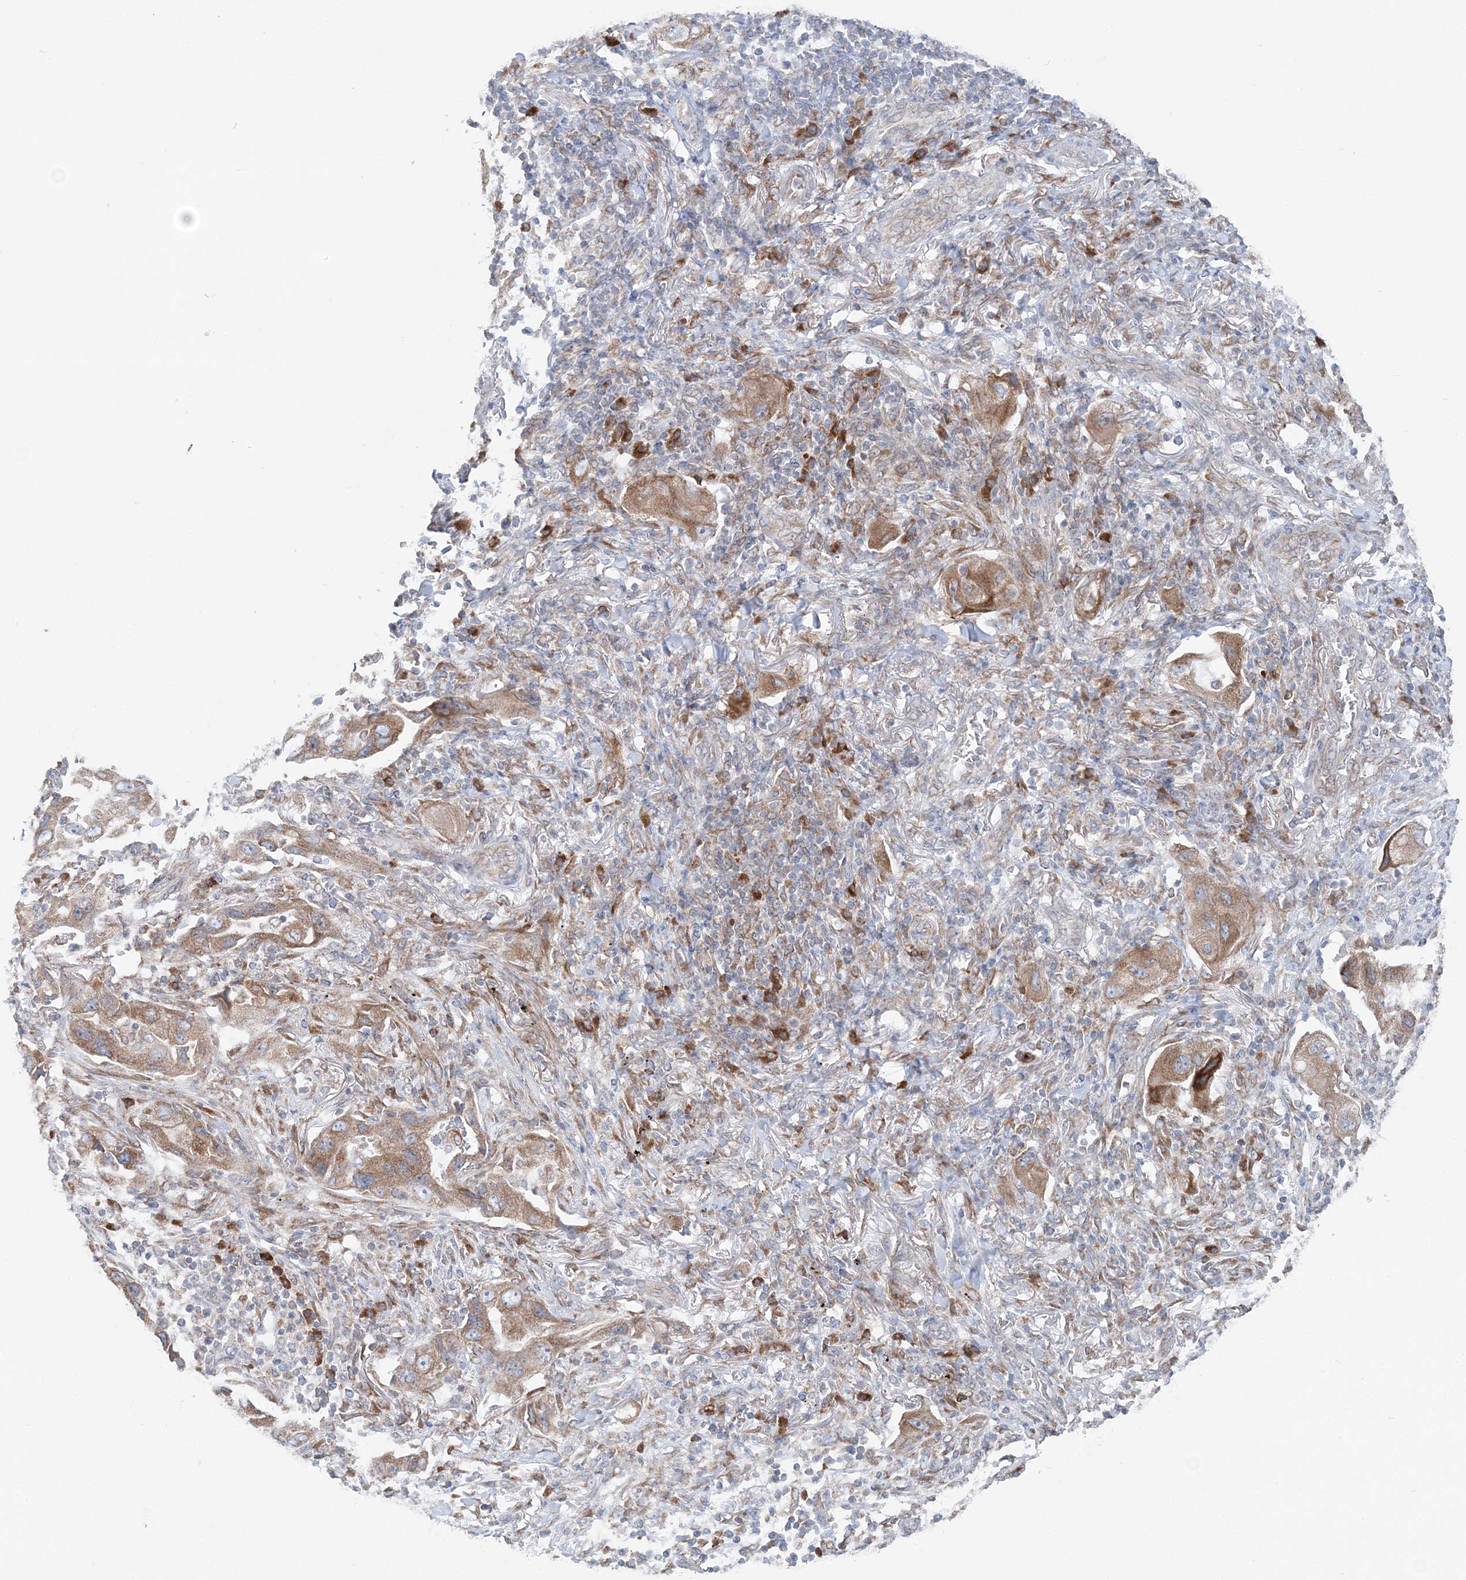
{"staining": {"intensity": "moderate", "quantity": ">75%", "location": "cytoplasmic/membranous"}, "tissue": "lung cancer", "cell_type": "Tumor cells", "image_type": "cancer", "snomed": [{"axis": "morphology", "description": "Adenocarcinoma, NOS"}, {"axis": "topography", "description": "Lung"}], "caption": "Immunohistochemistry of lung adenocarcinoma demonstrates medium levels of moderate cytoplasmic/membranous positivity in about >75% of tumor cells.", "gene": "TMED10", "patient": {"sex": "female", "age": 65}}